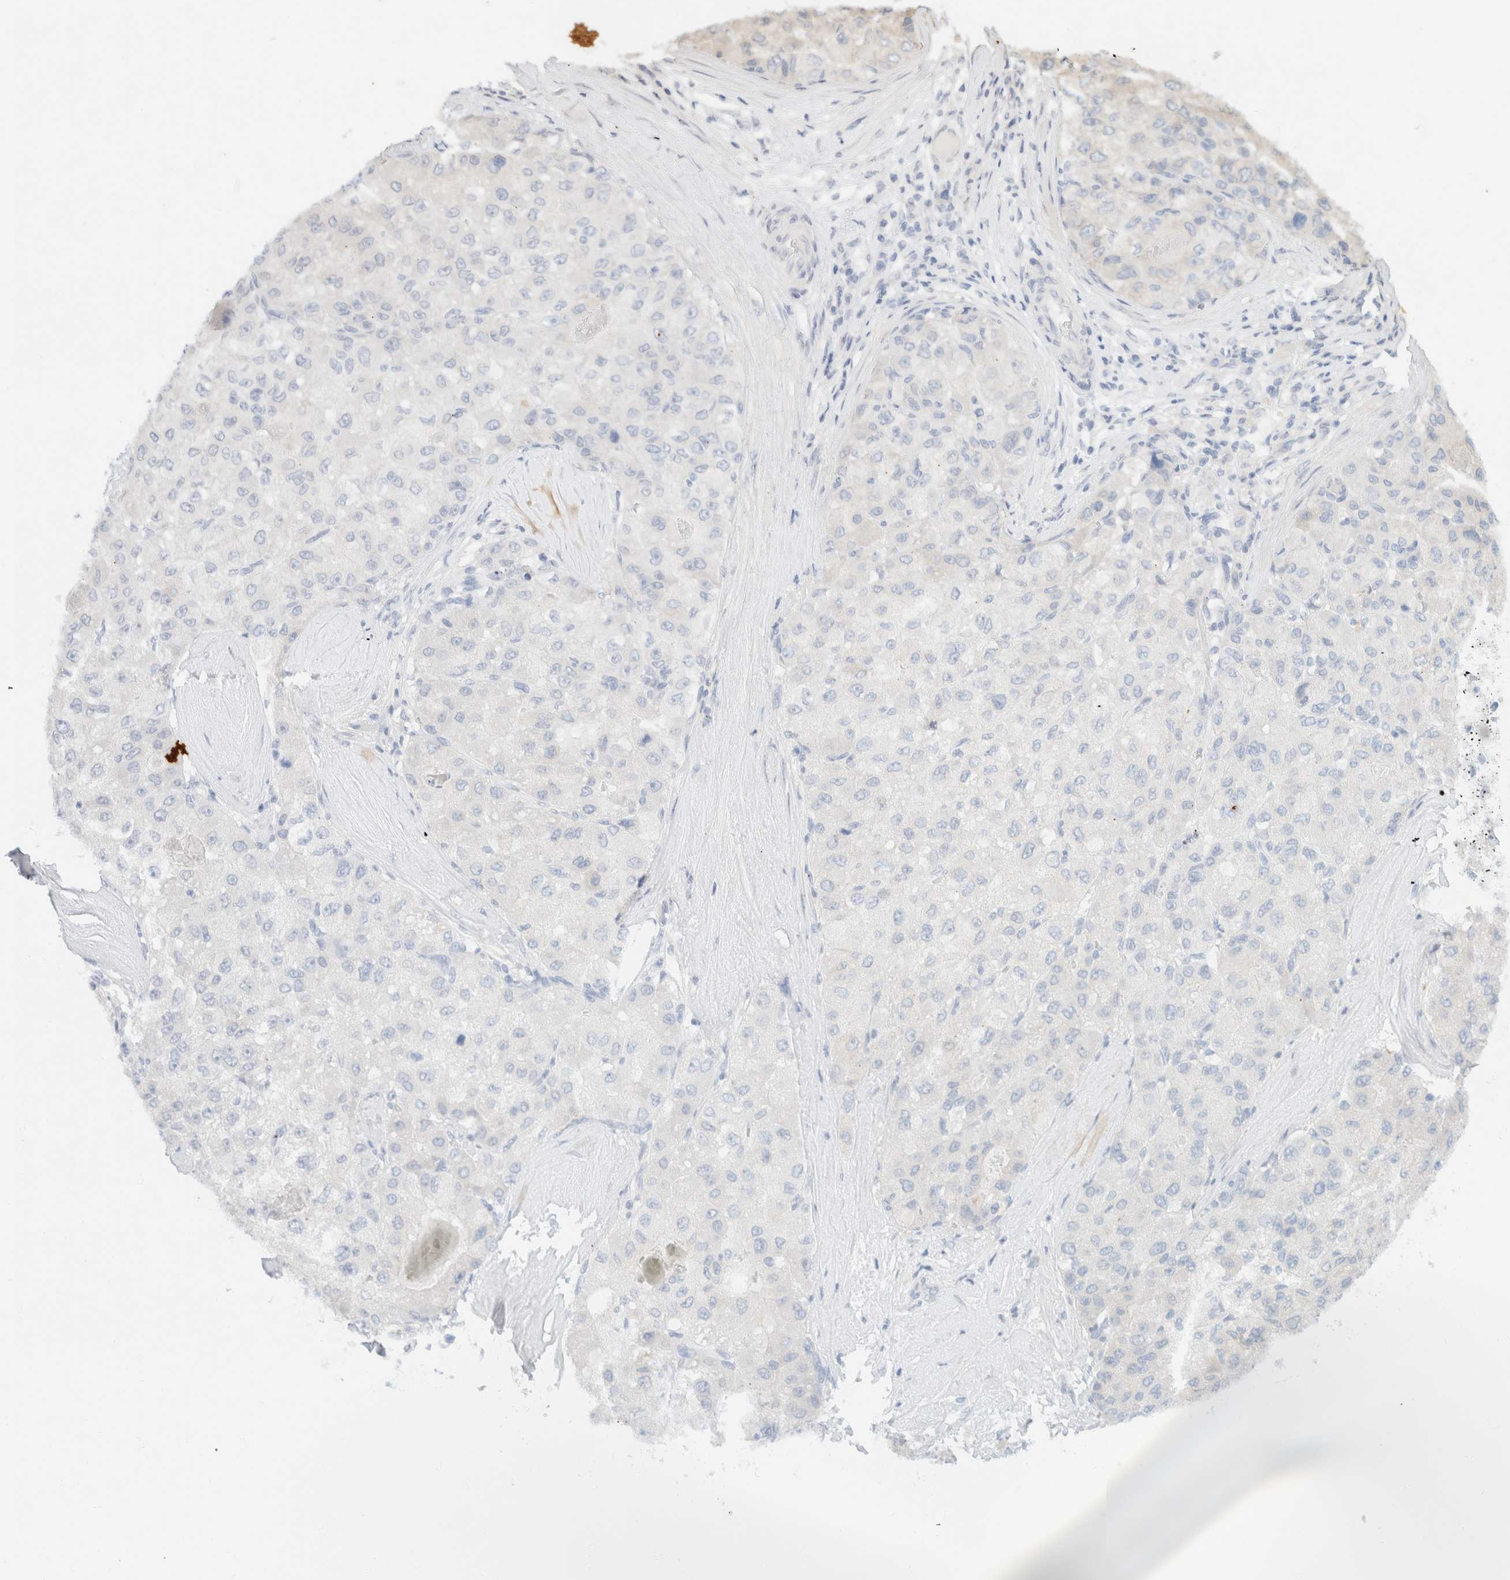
{"staining": {"intensity": "negative", "quantity": "none", "location": "none"}, "tissue": "liver cancer", "cell_type": "Tumor cells", "image_type": "cancer", "snomed": [{"axis": "morphology", "description": "Carcinoma, Hepatocellular, NOS"}, {"axis": "topography", "description": "Liver"}], "caption": "A high-resolution histopathology image shows IHC staining of liver cancer (hepatocellular carcinoma), which exhibits no significant staining in tumor cells.", "gene": "SH3GLB2", "patient": {"sex": "male", "age": 80}}